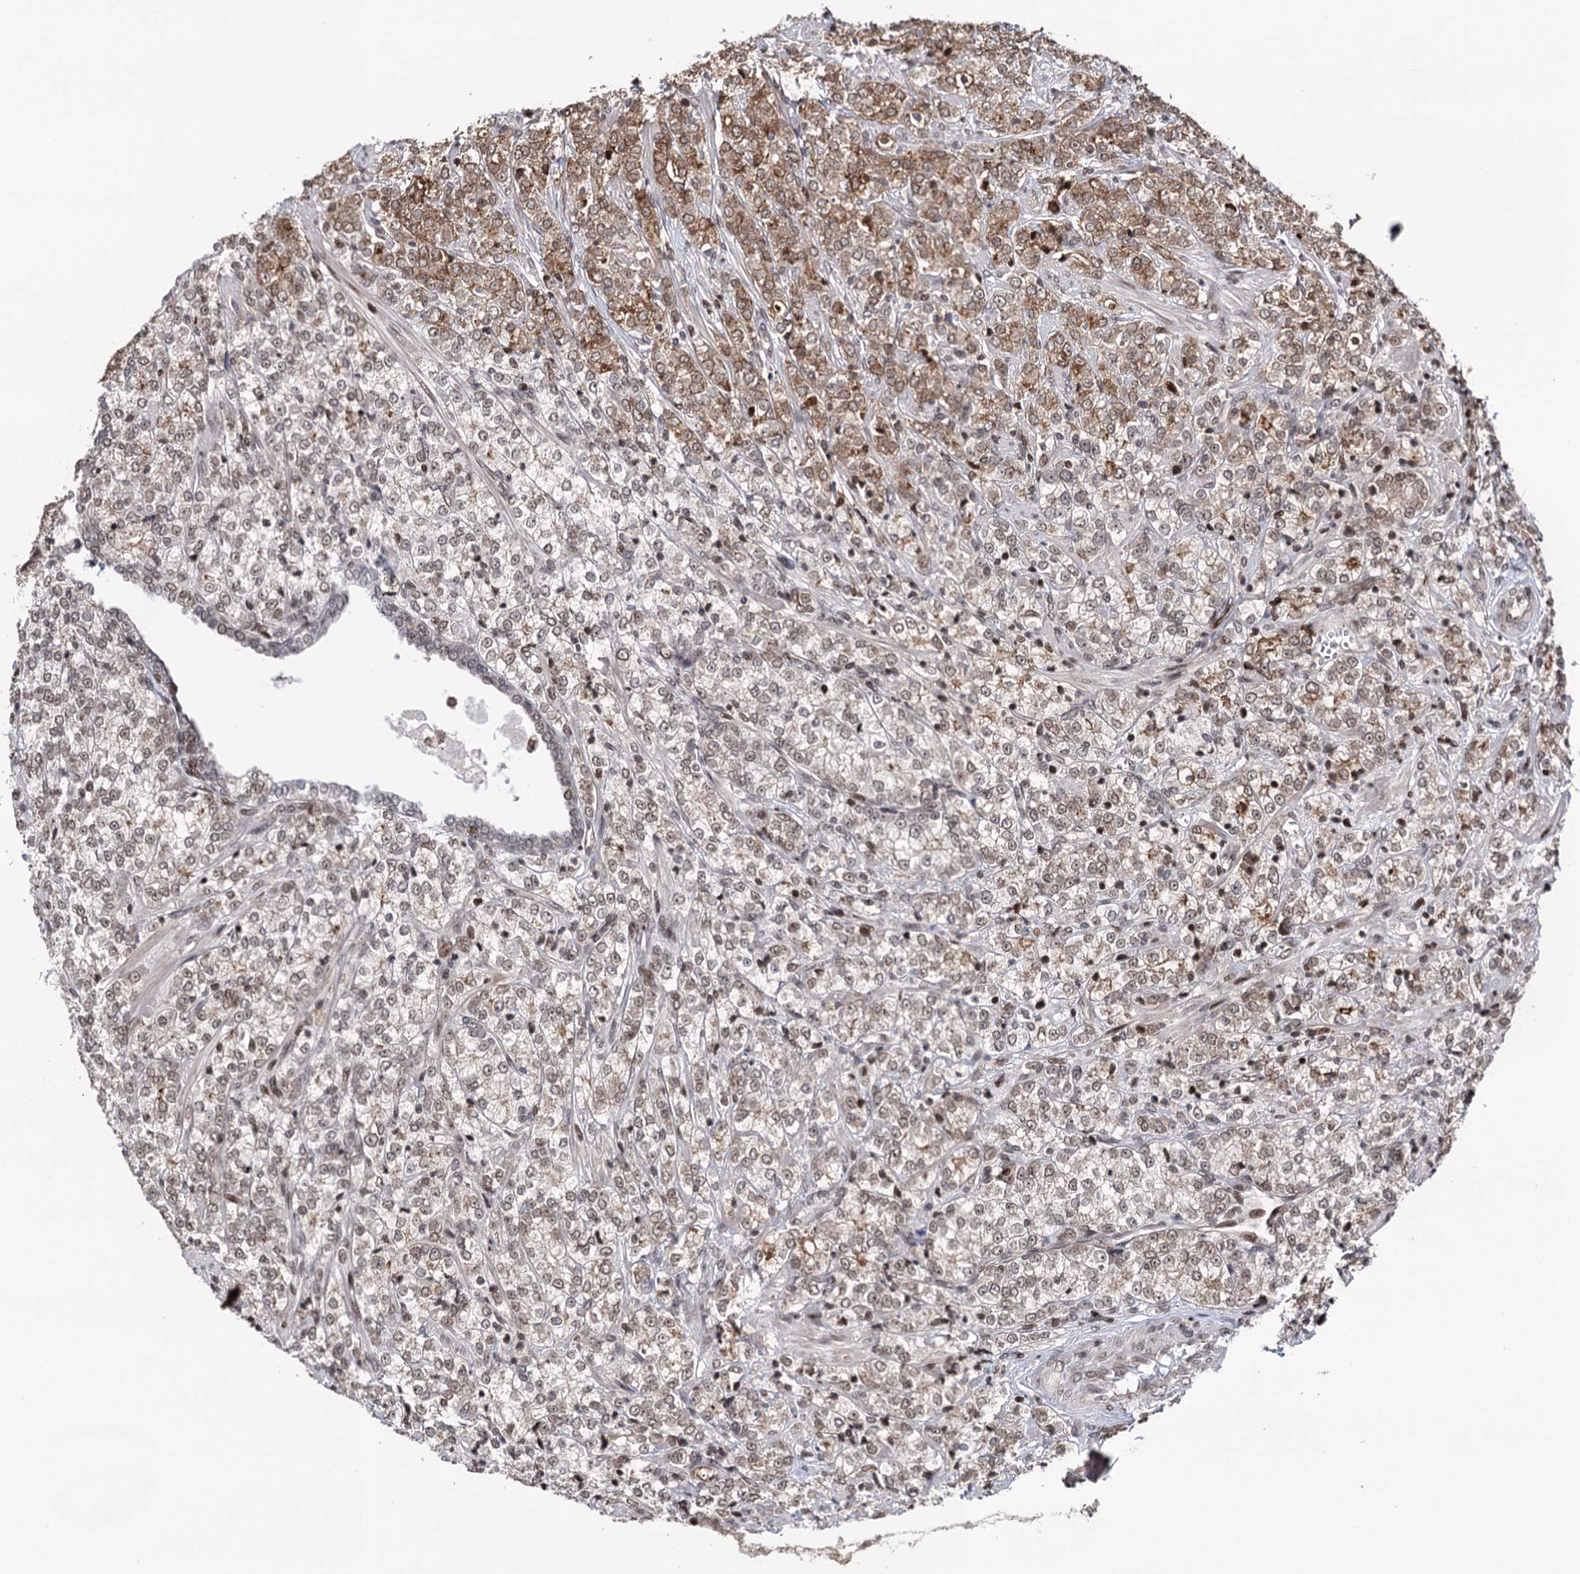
{"staining": {"intensity": "moderate", "quantity": "25%-75%", "location": "cytoplasmic/membranous,nuclear"}, "tissue": "prostate cancer", "cell_type": "Tumor cells", "image_type": "cancer", "snomed": [{"axis": "morphology", "description": "Adenocarcinoma, High grade"}, {"axis": "topography", "description": "Prostate"}], "caption": "Human prostate cancer (adenocarcinoma (high-grade)) stained with a protein marker displays moderate staining in tumor cells.", "gene": "CCDC77", "patient": {"sex": "male", "age": 69}}